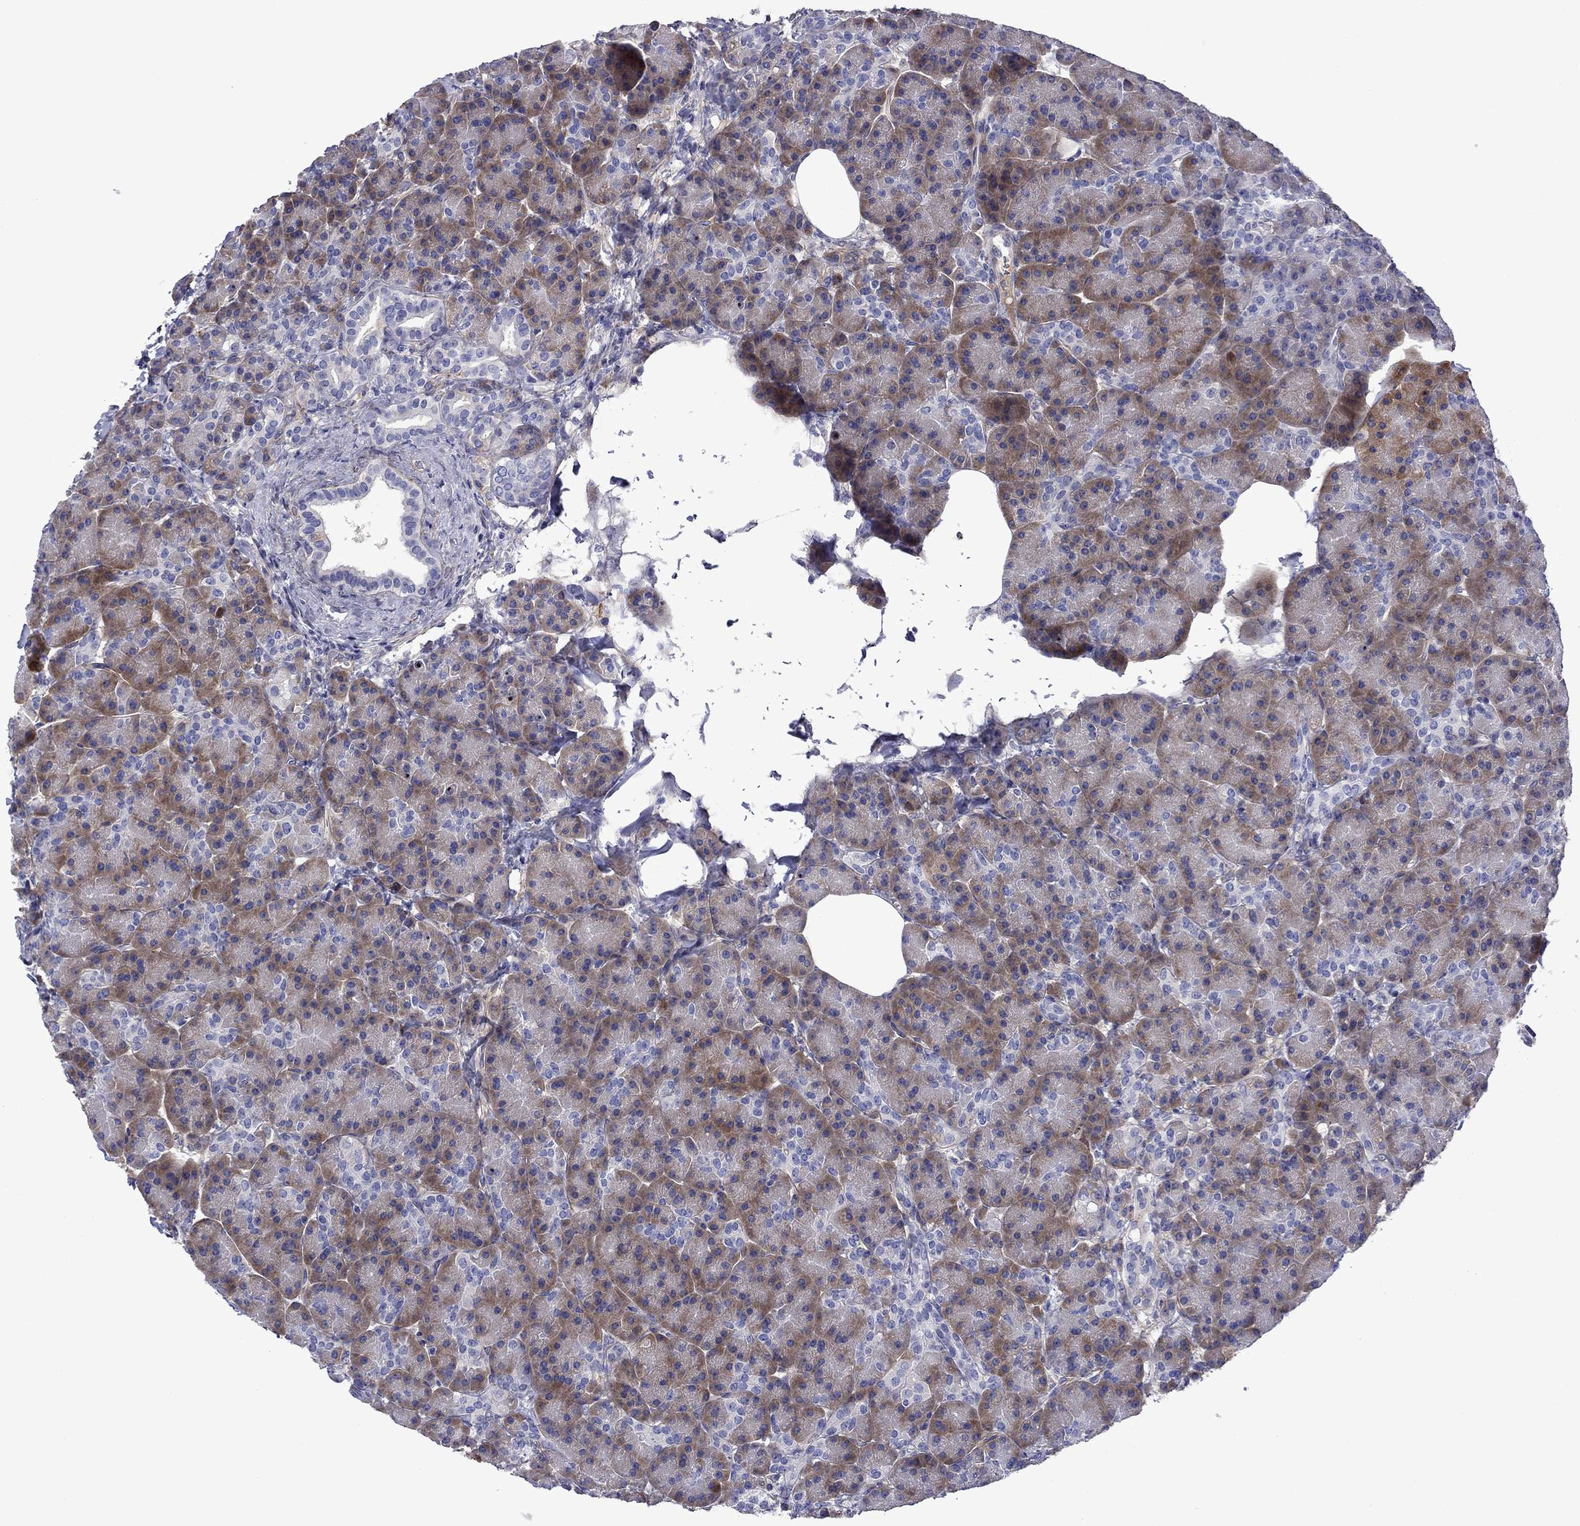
{"staining": {"intensity": "moderate", "quantity": "25%-75%", "location": "cytoplasmic/membranous"}, "tissue": "pancreas", "cell_type": "Exocrine glandular cells", "image_type": "normal", "snomed": [{"axis": "morphology", "description": "Normal tissue, NOS"}, {"axis": "topography", "description": "Pancreas"}], "caption": "The image demonstrates a brown stain indicating the presence of a protein in the cytoplasmic/membranous of exocrine glandular cells in pancreas.", "gene": "HSPG2", "patient": {"sex": "female", "age": 63}}